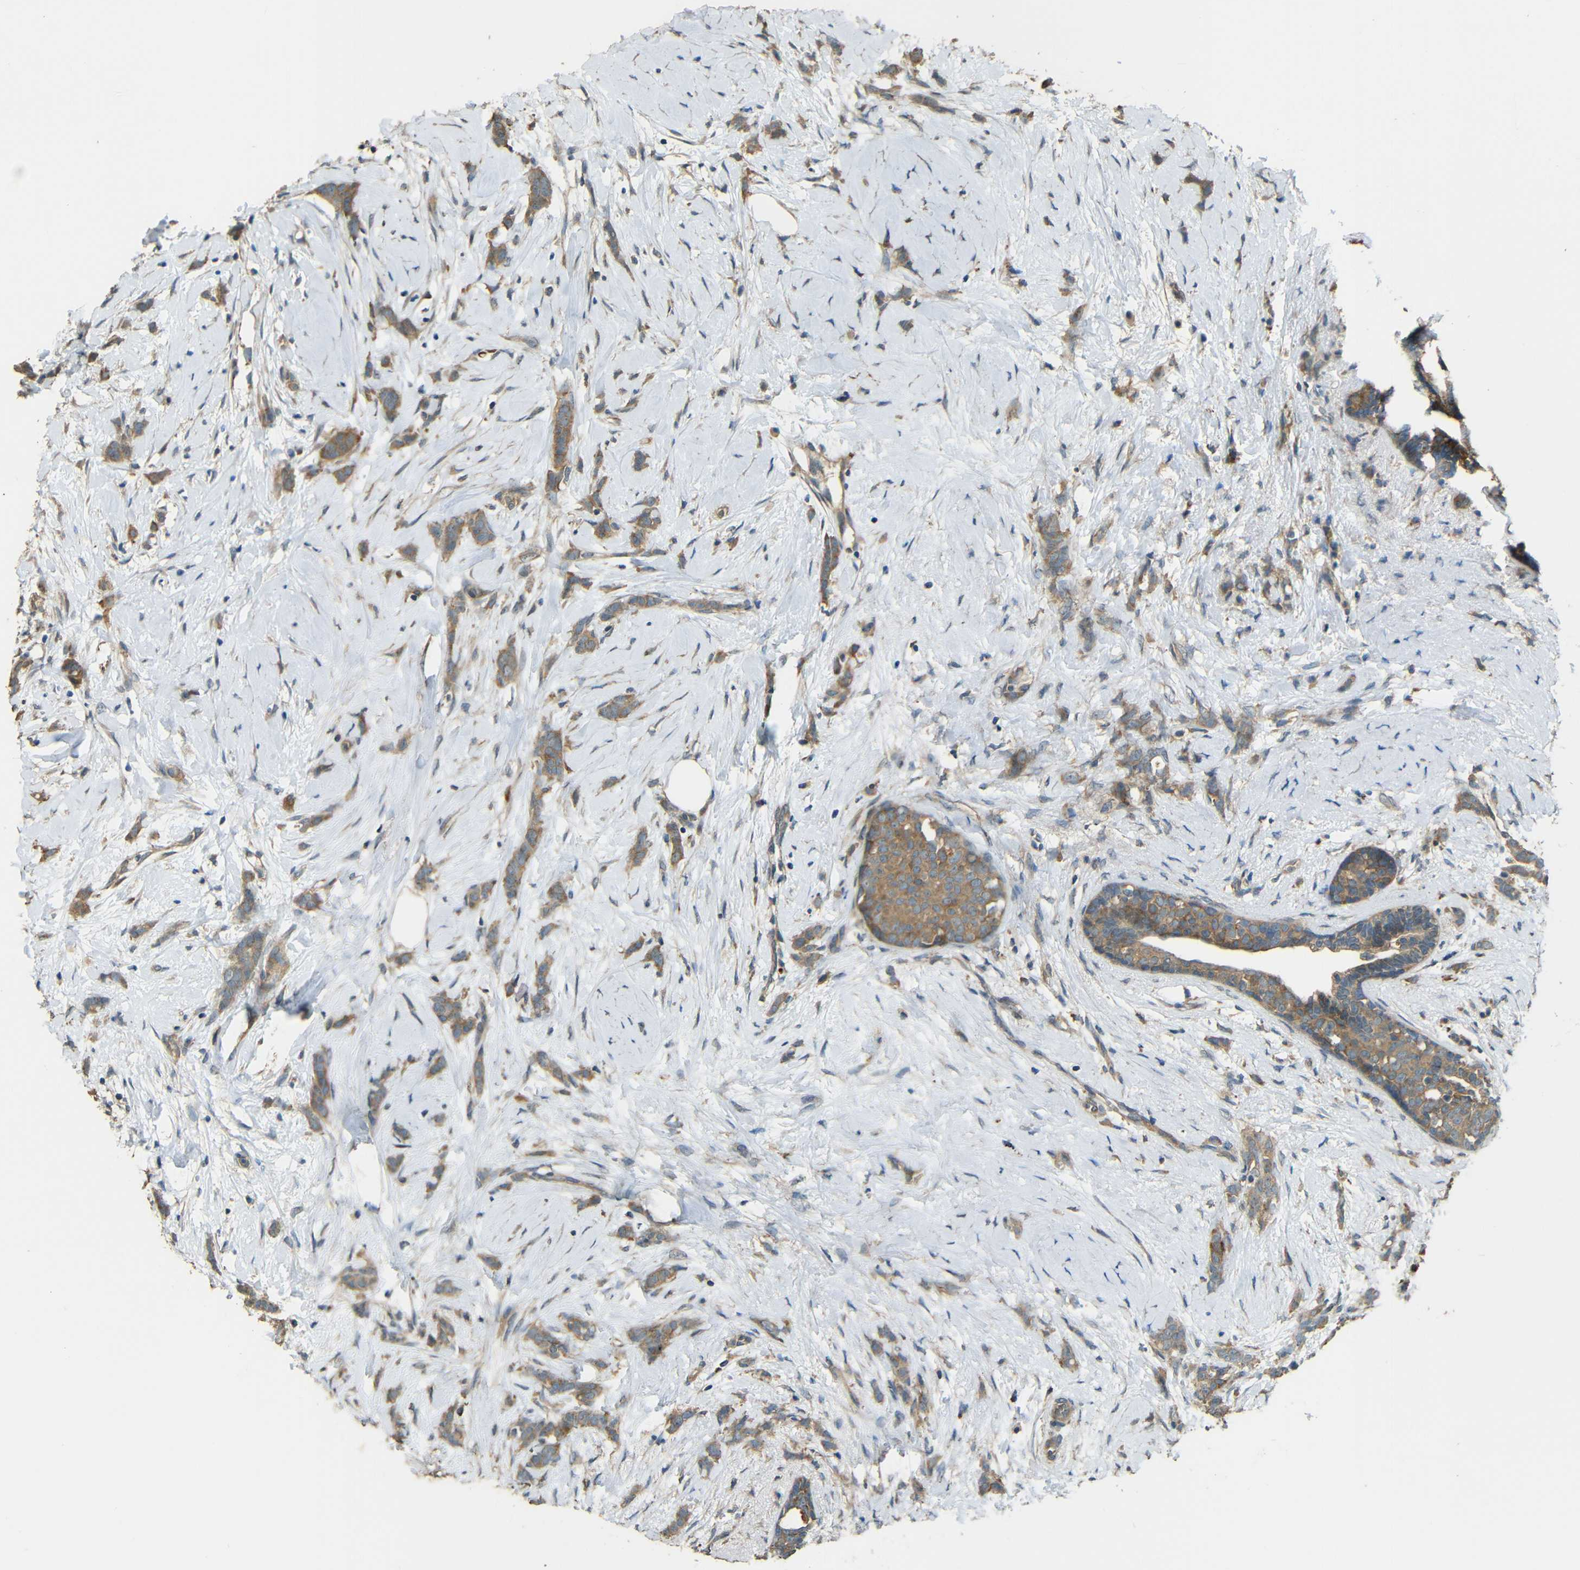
{"staining": {"intensity": "moderate", "quantity": ">75%", "location": "cytoplasmic/membranous"}, "tissue": "breast cancer", "cell_type": "Tumor cells", "image_type": "cancer", "snomed": [{"axis": "morphology", "description": "Lobular carcinoma, in situ"}, {"axis": "morphology", "description": "Lobular carcinoma"}, {"axis": "topography", "description": "Breast"}], "caption": "Moderate cytoplasmic/membranous protein expression is present in approximately >75% of tumor cells in breast lobular carcinoma. (IHC, brightfield microscopy, high magnification).", "gene": "ACACA", "patient": {"sex": "female", "age": 41}}